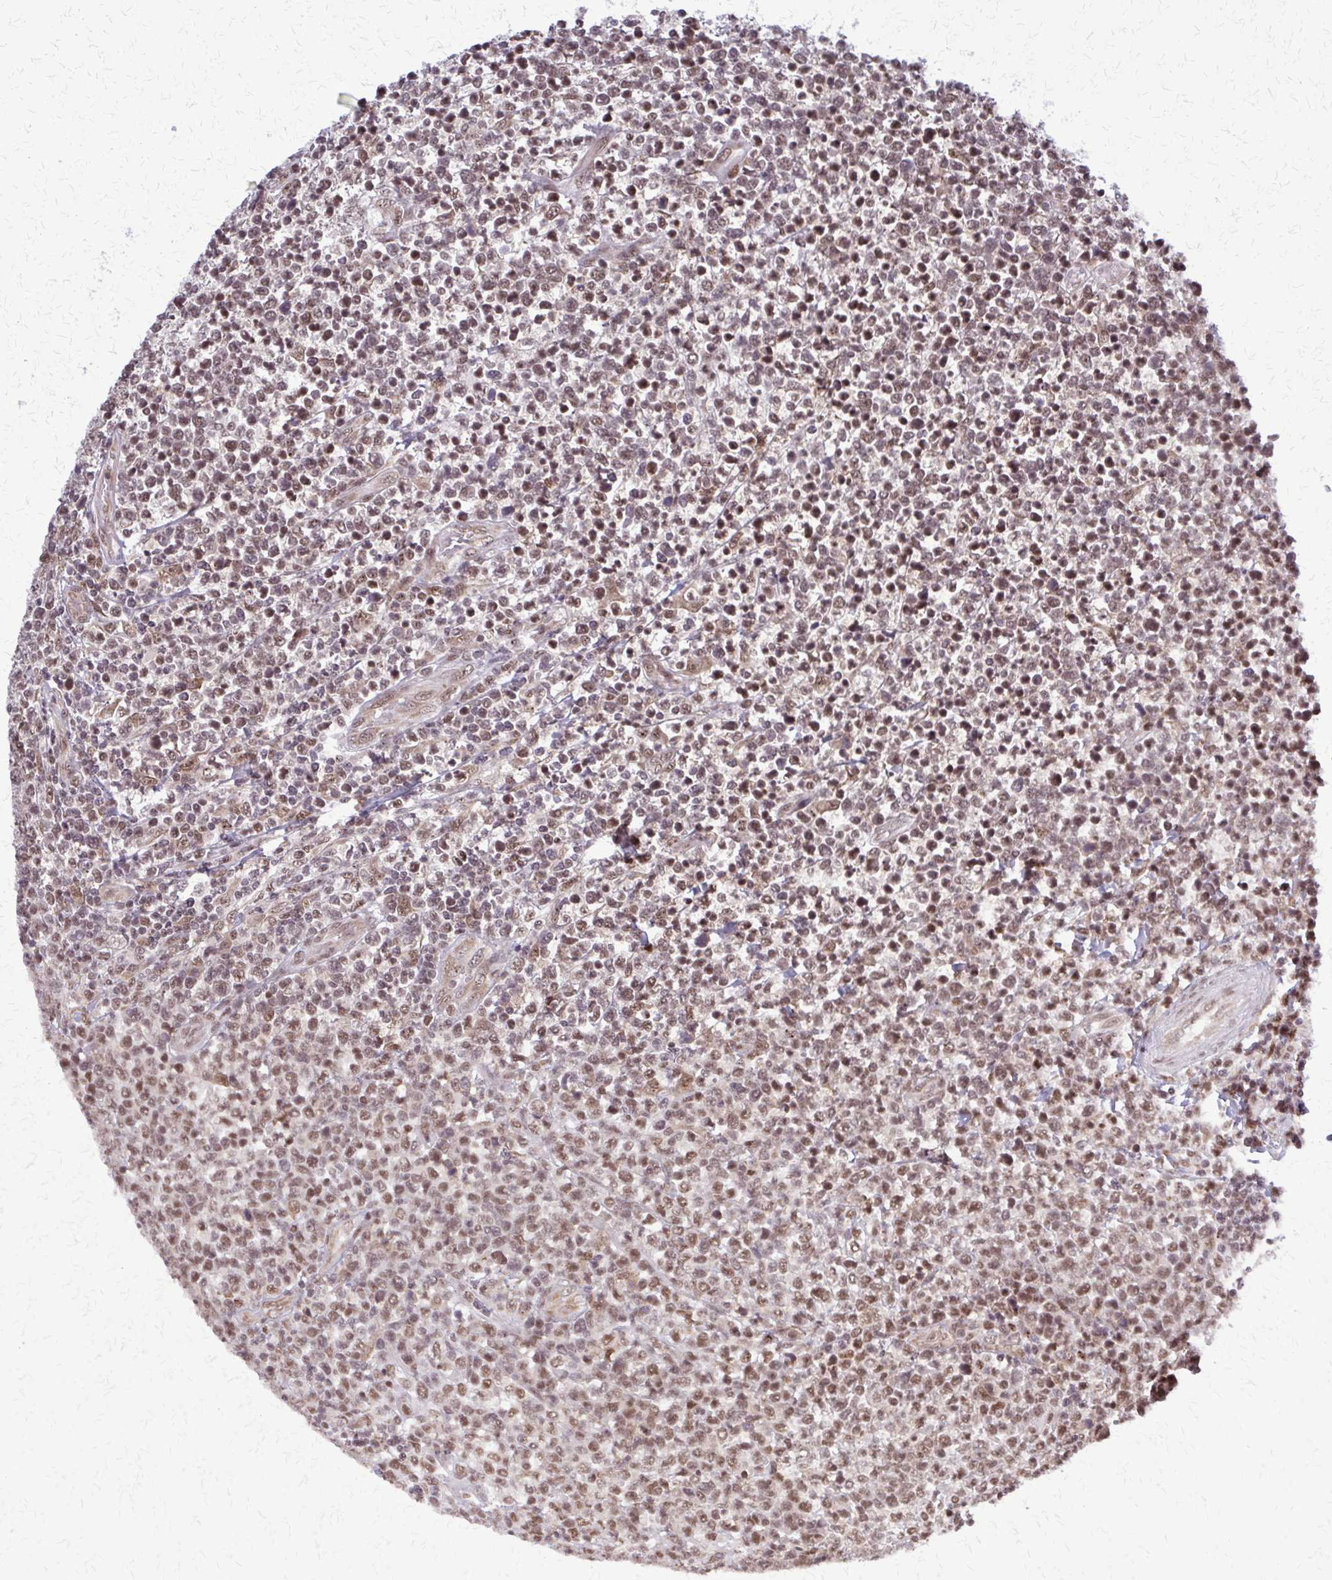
{"staining": {"intensity": "moderate", "quantity": ">75%", "location": "nuclear"}, "tissue": "lymphoma", "cell_type": "Tumor cells", "image_type": "cancer", "snomed": [{"axis": "morphology", "description": "Malignant lymphoma, non-Hodgkin's type, High grade"}, {"axis": "topography", "description": "Soft tissue"}], "caption": "Protein positivity by IHC displays moderate nuclear expression in approximately >75% of tumor cells in lymphoma. (Brightfield microscopy of DAB IHC at high magnification).", "gene": "HDAC3", "patient": {"sex": "female", "age": 56}}